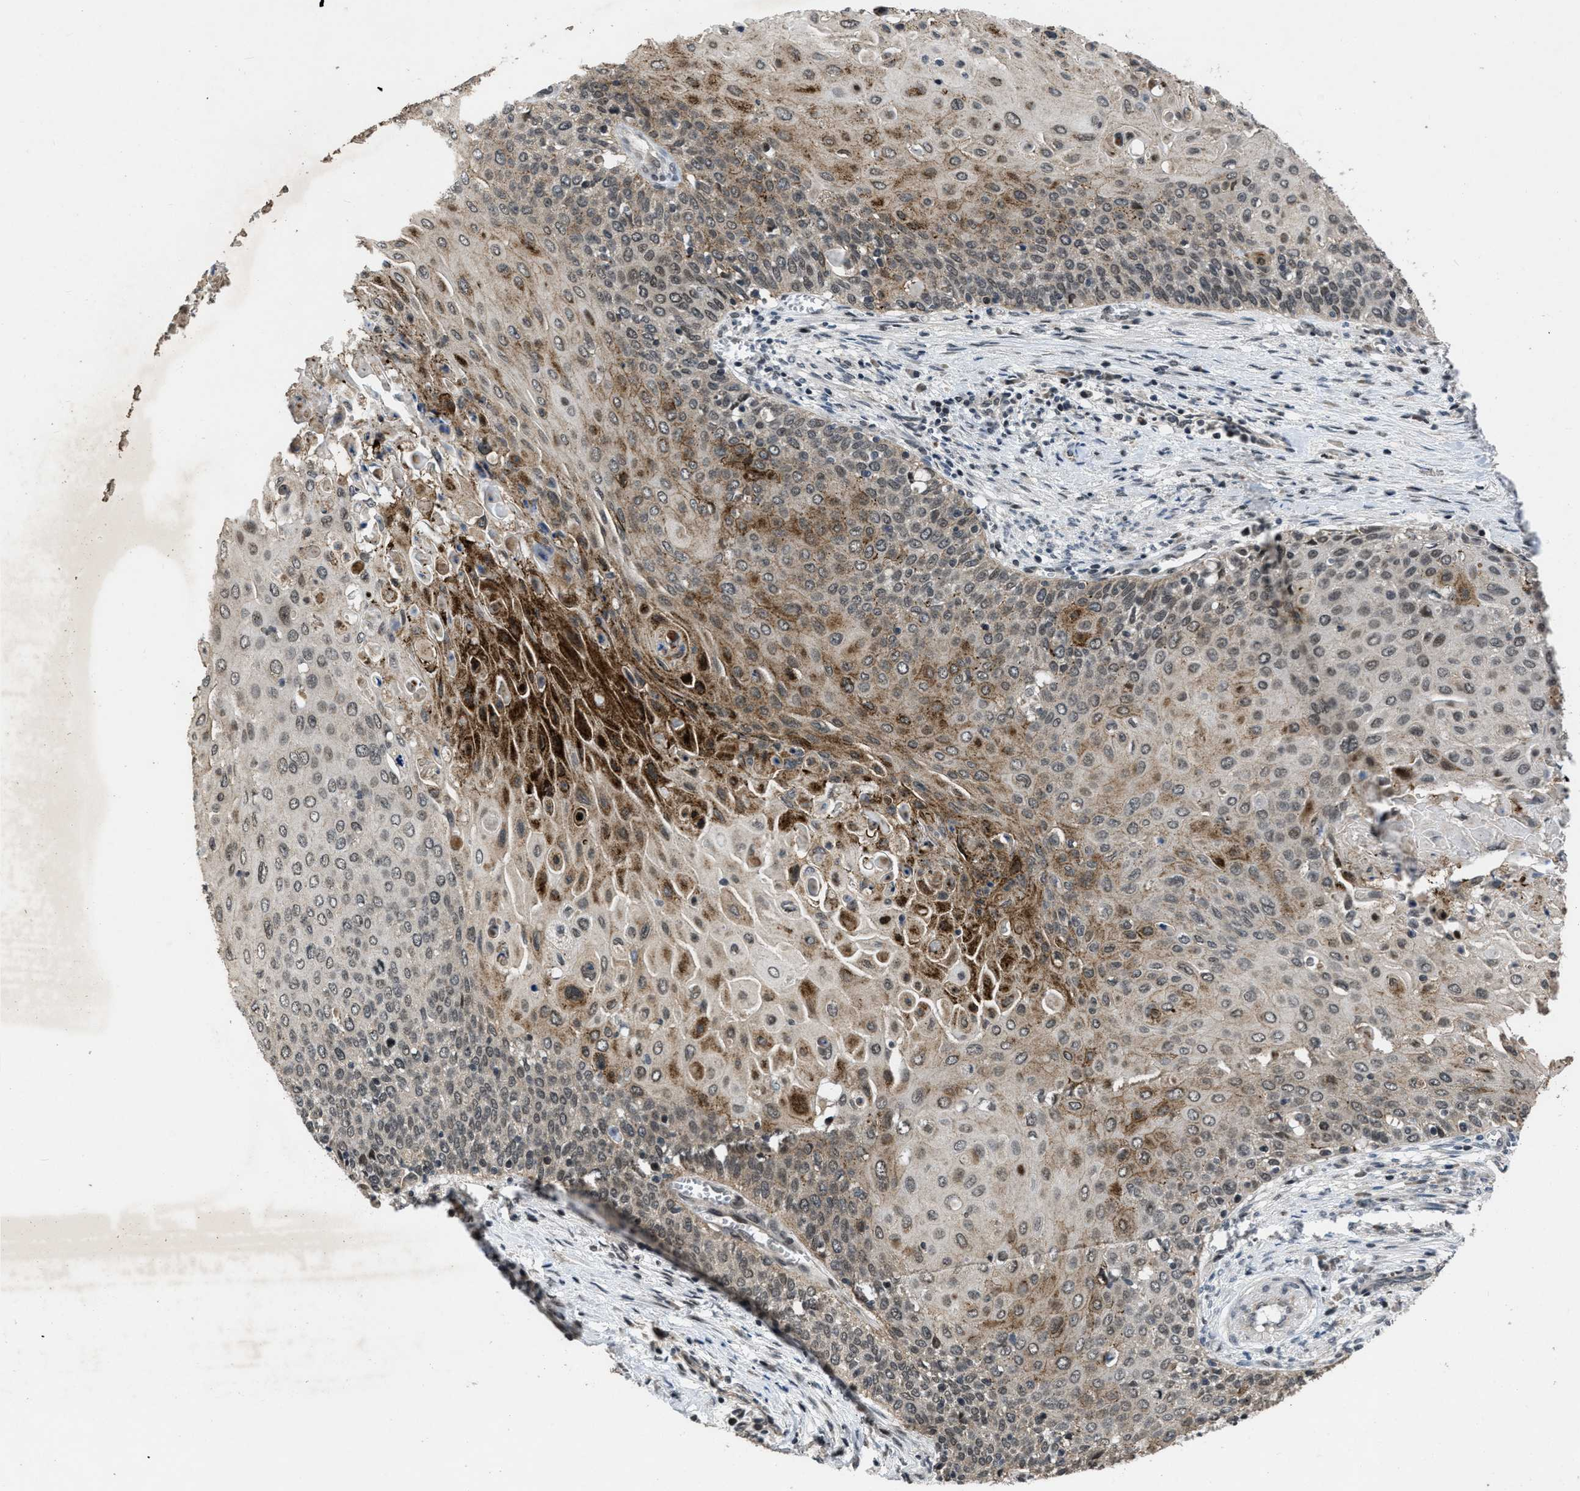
{"staining": {"intensity": "moderate", "quantity": "25%-75%", "location": "cytoplasmic/membranous,nuclear"}, "tissue": "cervical cancer", "cell_type": "Tumor cells", "image_type": "cancer", "snomed": [{"axis": "morphology", "description": "Squamous cell carcinoma, NOS"}, {"axis": "topography", "description": "Cervix"}], "caption": "Immunohistochemistry image of cervical squamous cell carcinoma stained for a protein (brown), which demonstrates medium levels of moderate cytoplasmic/membranous and nuclear staining in about 25%-75% of tumor cells.", "gene": "ZNHIT1", "patient": {"sex": "female", "age": 39}}